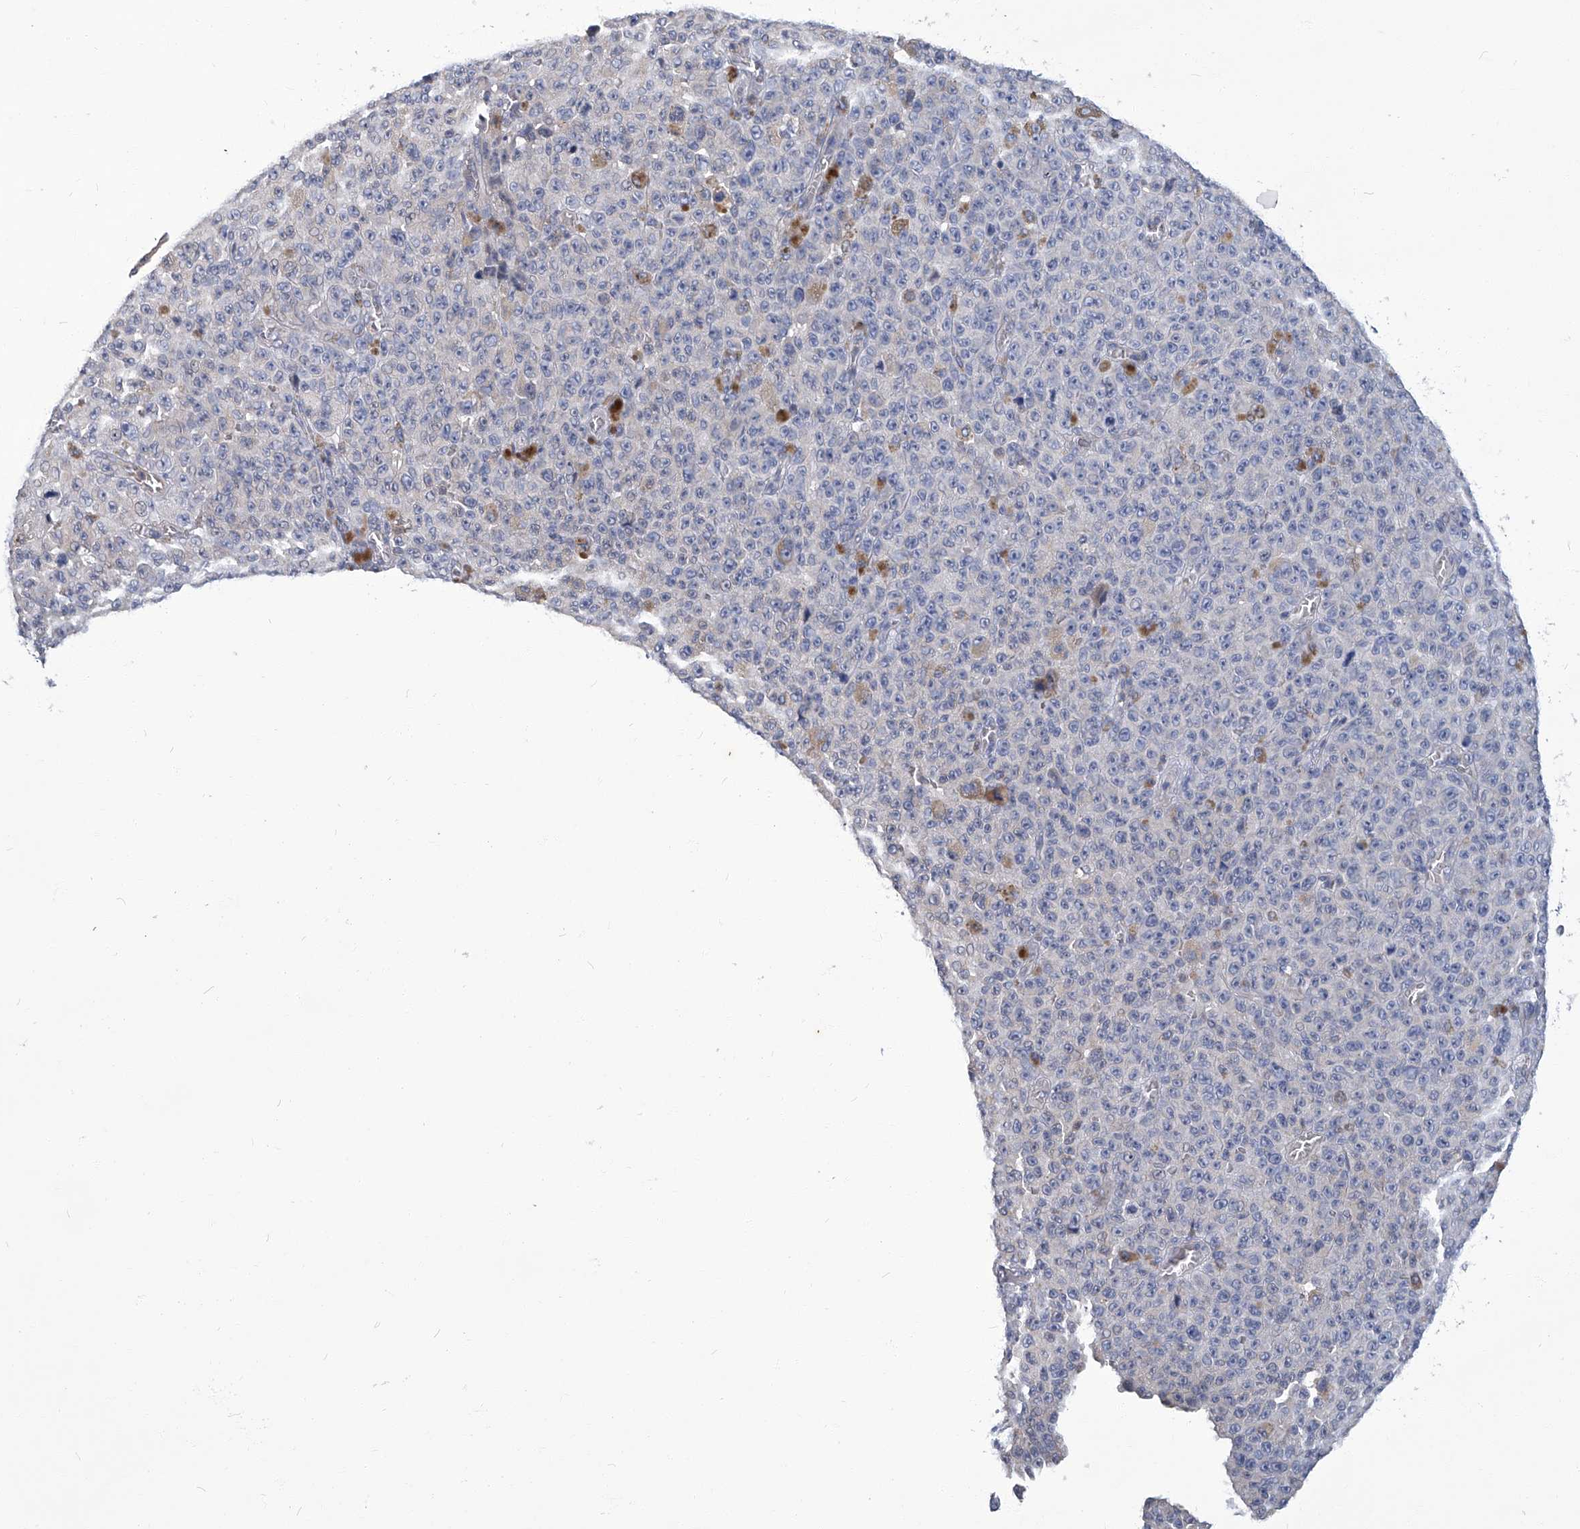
{"staining": {"intensity": "negative", "quantity": "none", "location": "none"}, "tissue": "melanoma", "cell_type": "Tumor cells", "image_type": "cancer", "snomed": [{"axis": "morphology", "description": "Malignant melanoma, NOS"}, {"axis": "topography", "description": "Skin"}], "caption": "High magnification brightfield microscopy of melanoma stained with DAB (brown) and counterstained with hematoxylin (blue): tumor cells show no significant staining.", "gene": "TGFBR1", "patient": {"sex": "female", "age": 82}}